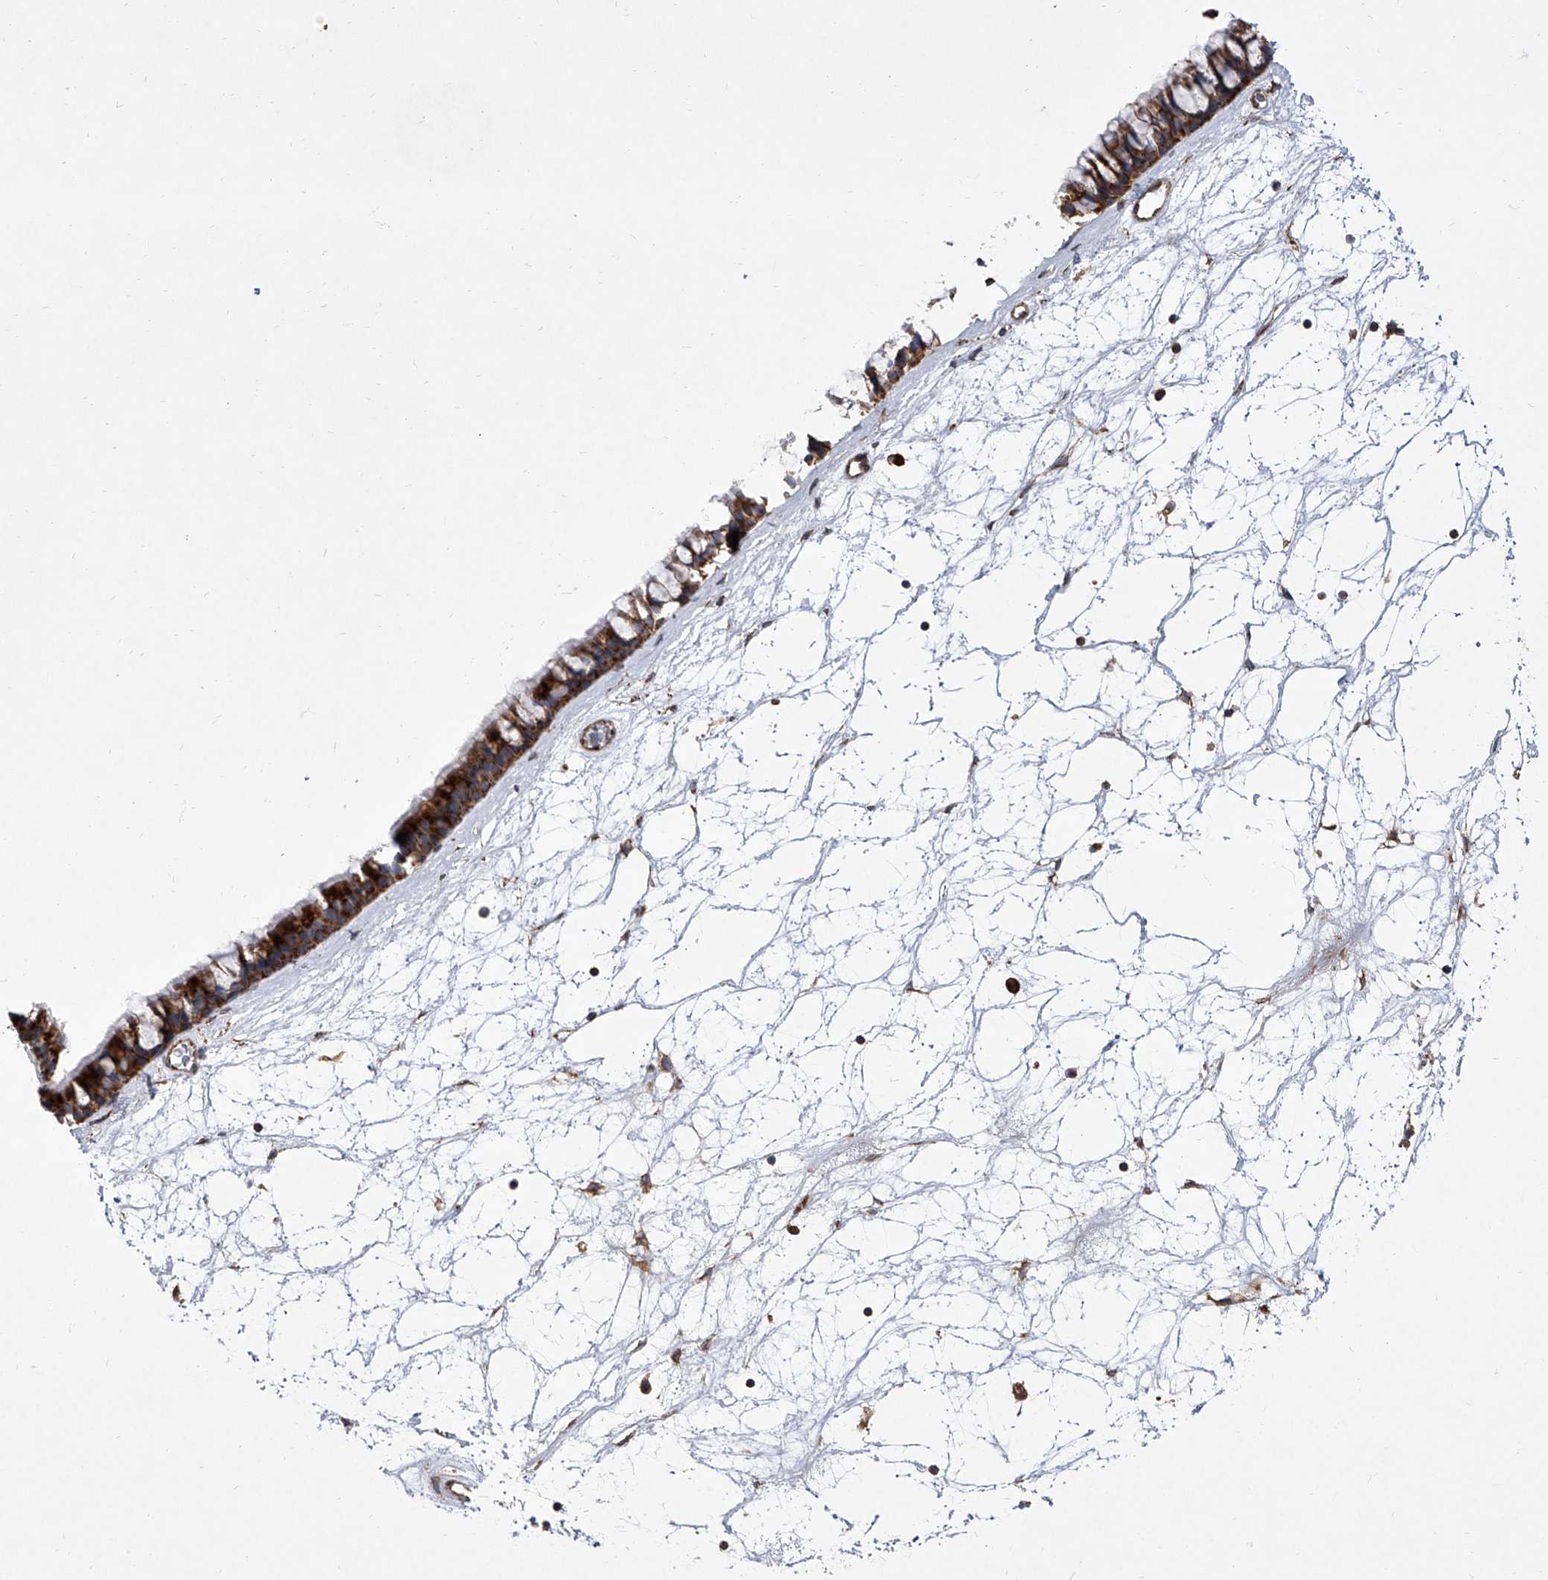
{"staining": {"intensity": "strong", "quantity": ">75%", "location": "cytoplasmic/membranous"}, "tissue": "nasopharynx", "cell_type": "Respiratory epithelial cells", "image_type": "normal", "snomed": [{"axis": "morphology", "description": "Normal tissue, NOS"}, {"axis": "topography", "description": "Nasopharynx"}], "caption": "Immunohistochemical staining of unremarkable human nasopharynx displays >75% levels of strong cytoplasmic/membranous protein staining in approximately >75% of respiratory epithelial cells. The staining was performed using DAB to visualize the protein expression in brown, while the nuclei were stained in blue with hematoxylin (Magnification: 20x).", "gene": "EIF2S2", "patient": {"sex": "male", "age": 64}}